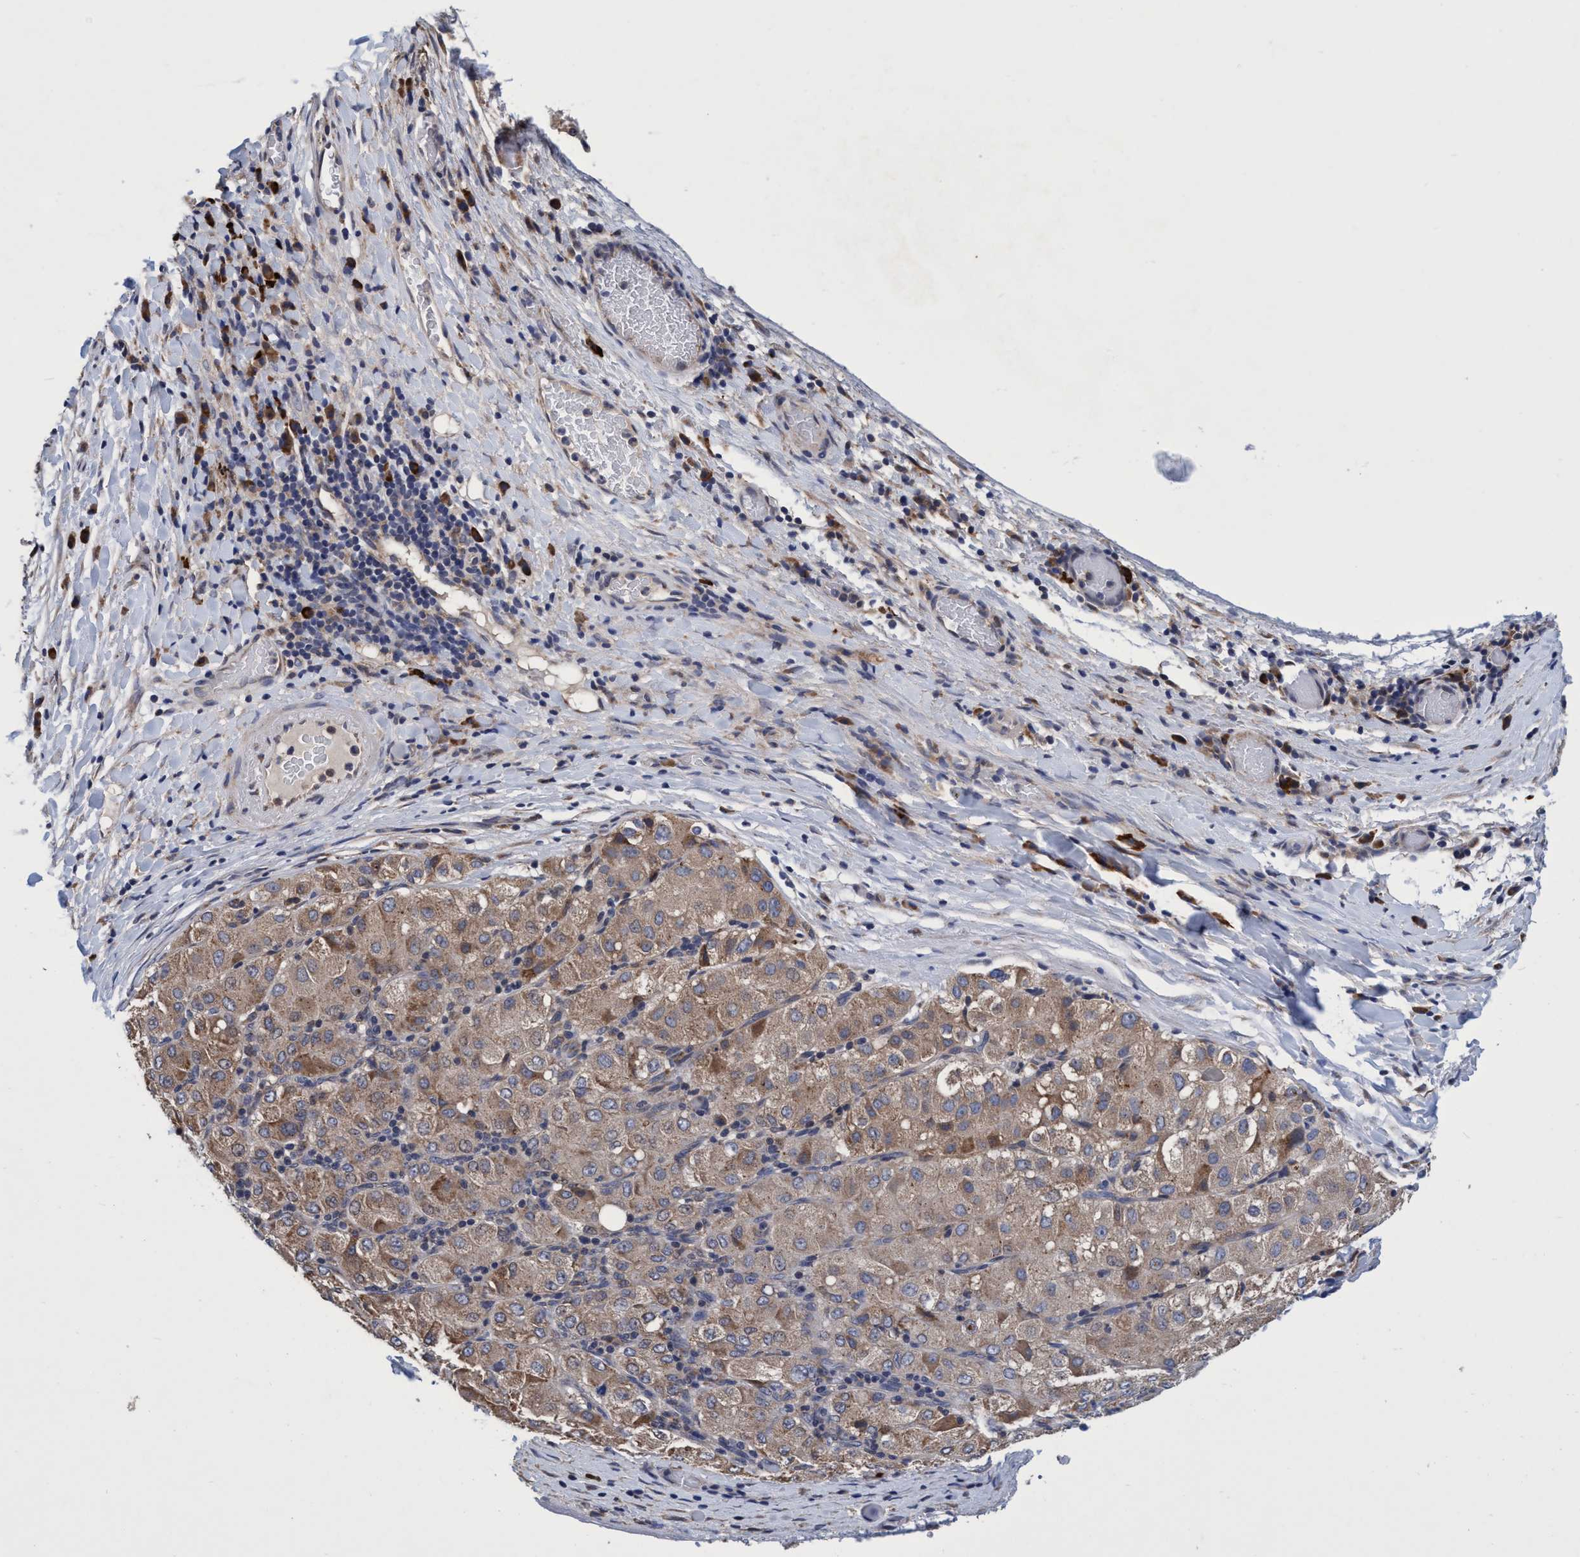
{"staining": {"intensity": "weak", "quantity": ">75%", "location": "cytoplasmic/membranous"}, "tissue": "liver cancer", "cell_type": "Tumor cells", "image_type": "cancer", "snomed": [{"axis": "morphology", "description": "Carcinoma, Hepatocellular, NOS"}, {"axis": "topography", "description": "Liver"}], "caption": "Liver cancer tissue reveals weak cytoplasmic/membranous positivity in approximately >75% of tumor cells, visualized by immunohistochemistry. (Brightfield microscopy of DAB IHC at high magnification).", "gene": "CALCOCO2", "patient": {"sex": "male", "age": 80}}